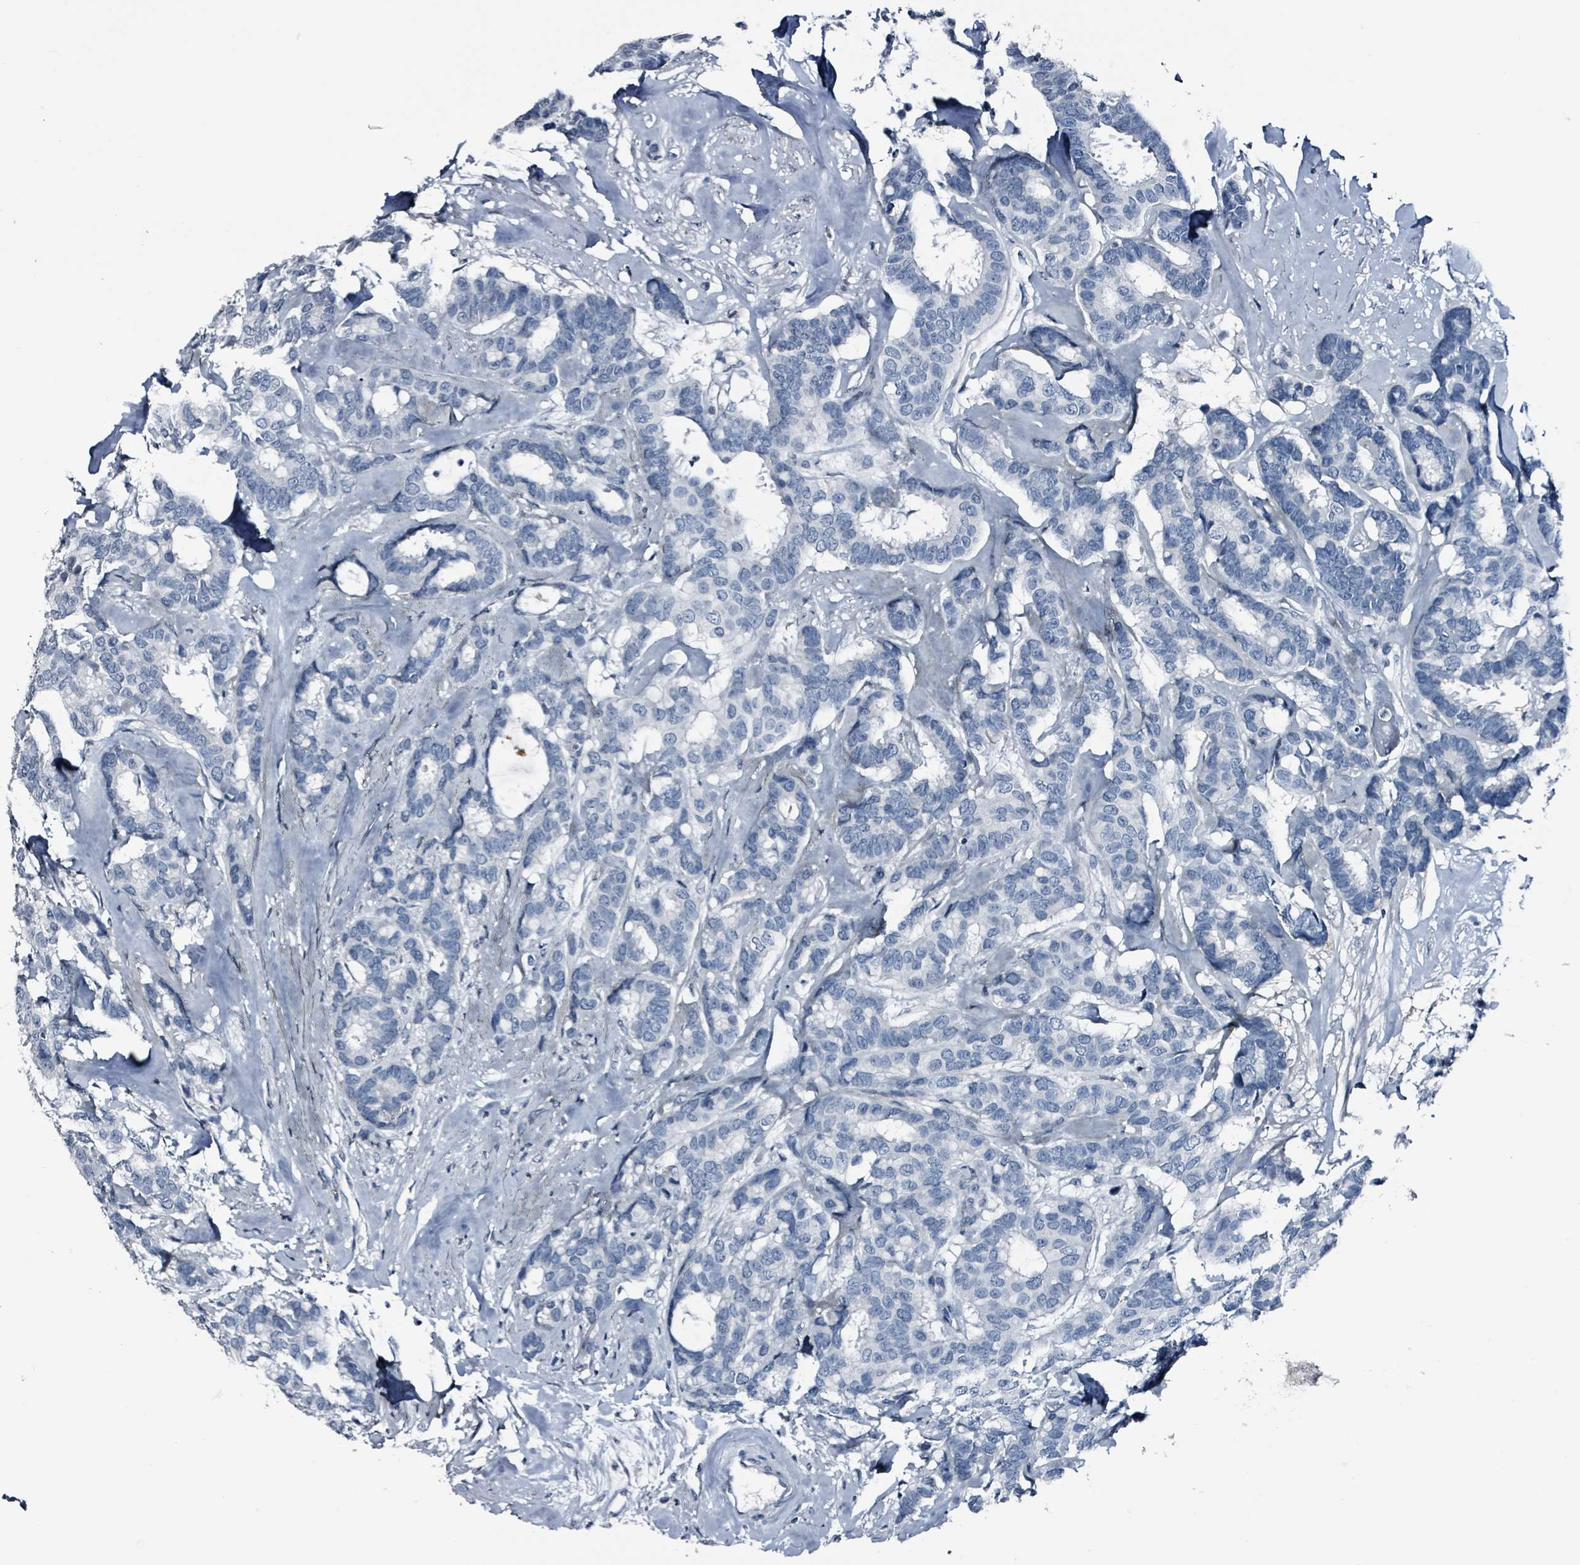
{"staining": {"intensity": "negative", "quantity": "none", "location": "none"}, "tissue": "breast cancer", "cell_type": "Tumor cells", "image_type": "cancer", "snomed": [{"axis": "morphology", "description": "Duct carcinoma"}, {"axis": "topography", "description": "Breast"}], "caption": "Breast cancer (invasive ductal carcinoma) stained for a protein using IHC reveals no staining tumor cells.", "gene": "CA9", "patient": {"sex": "female", "age": 87}}